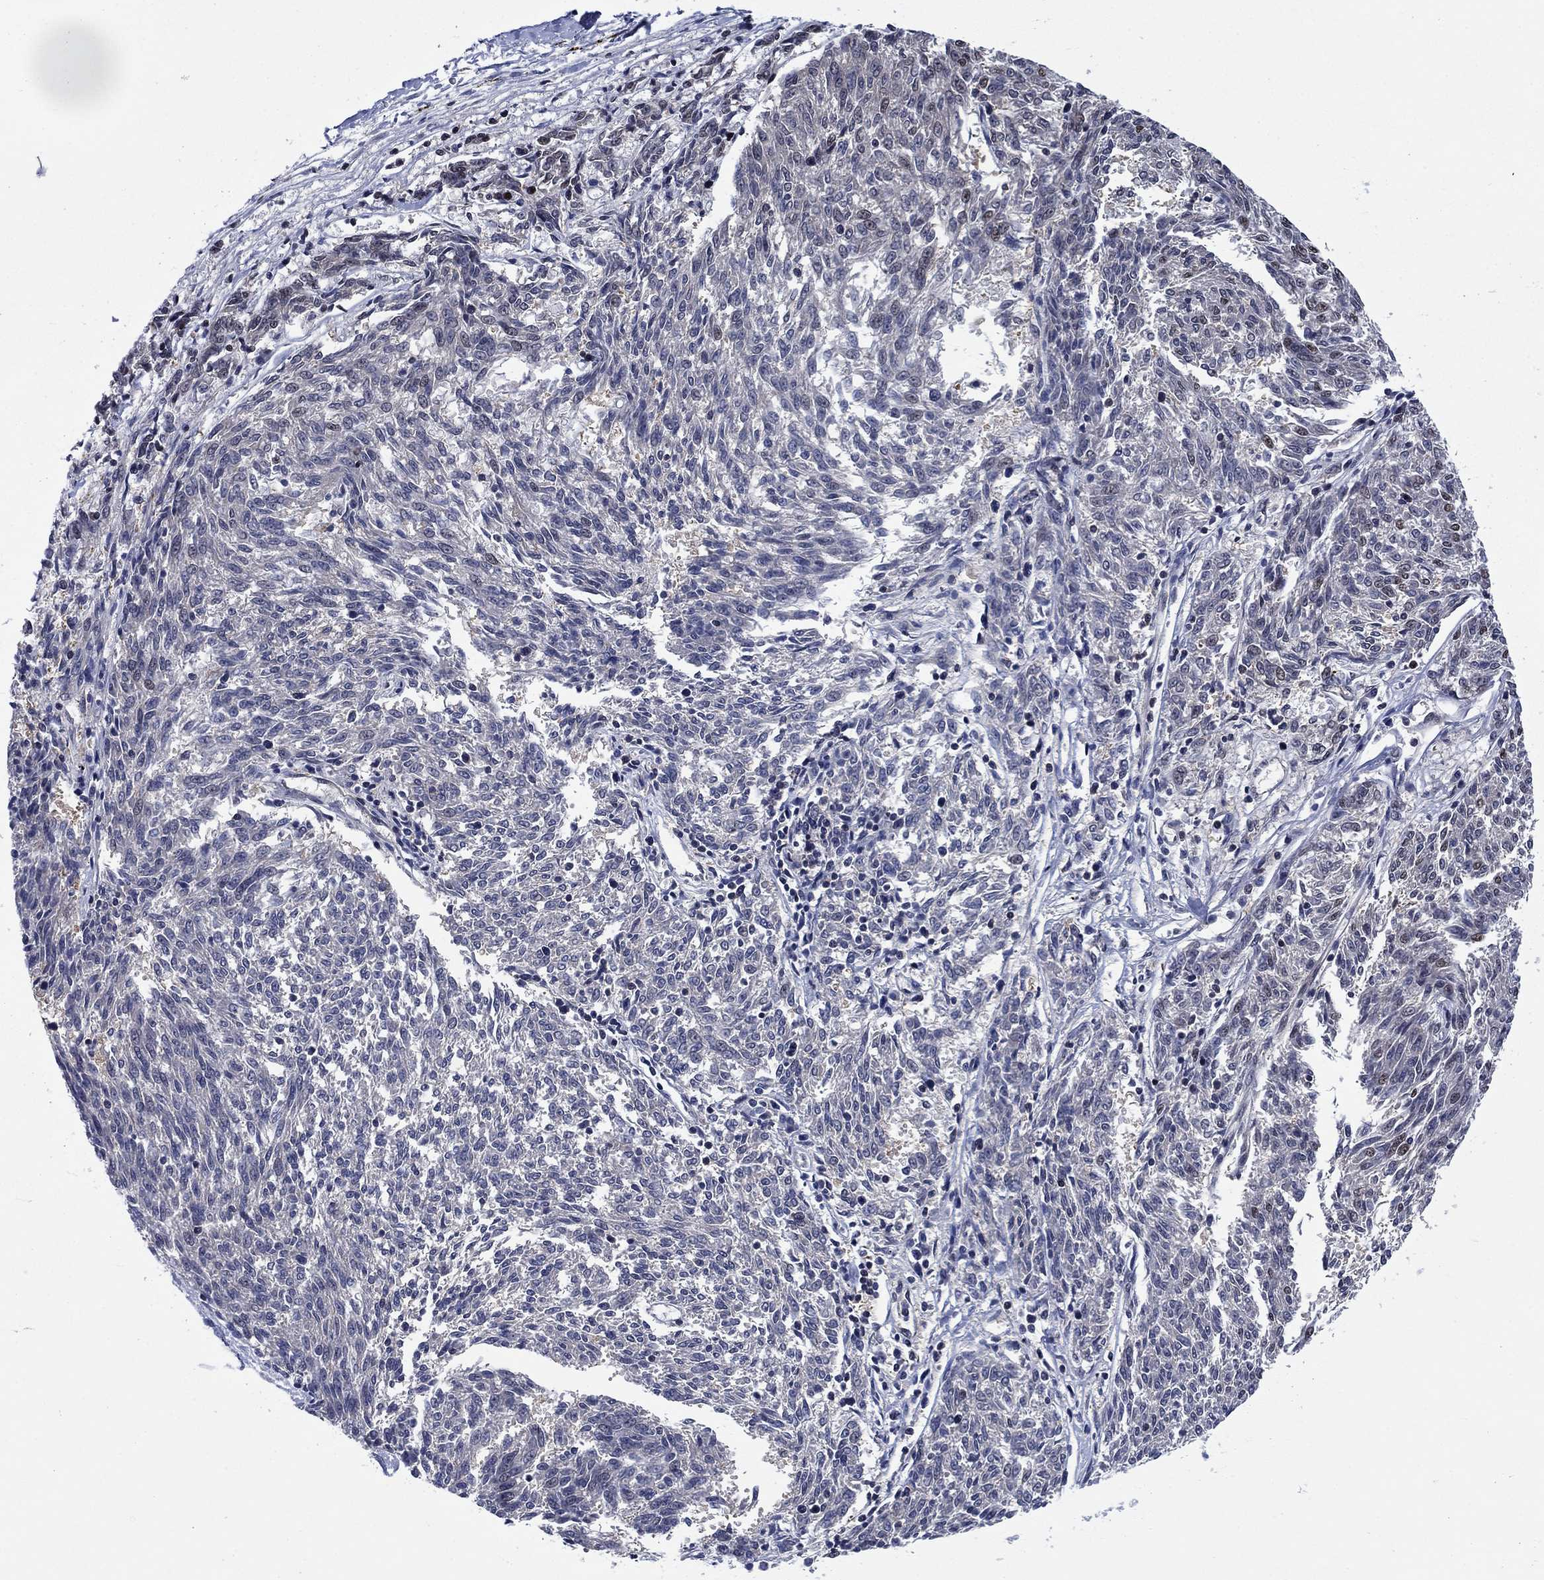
{"staining": {"intensity": "moderate", "quantity": "<25%", "location": "nuclear"}, "tissue": "melanoma", "cell_type": "Tumor cells", "image_type": "cancer", "snomed": [{"axis": "morphology", "description": "Malignant melanoma, NOS"}, {"axis": "topography", "description": "Skin"}], "caption": "Human melanoma stained with a brown dye displays moderate nuclear positive positivity in about <25% of tumor cells.", "gene": "RPRD1B", "patient": {"sex": "female", "age": 72}}